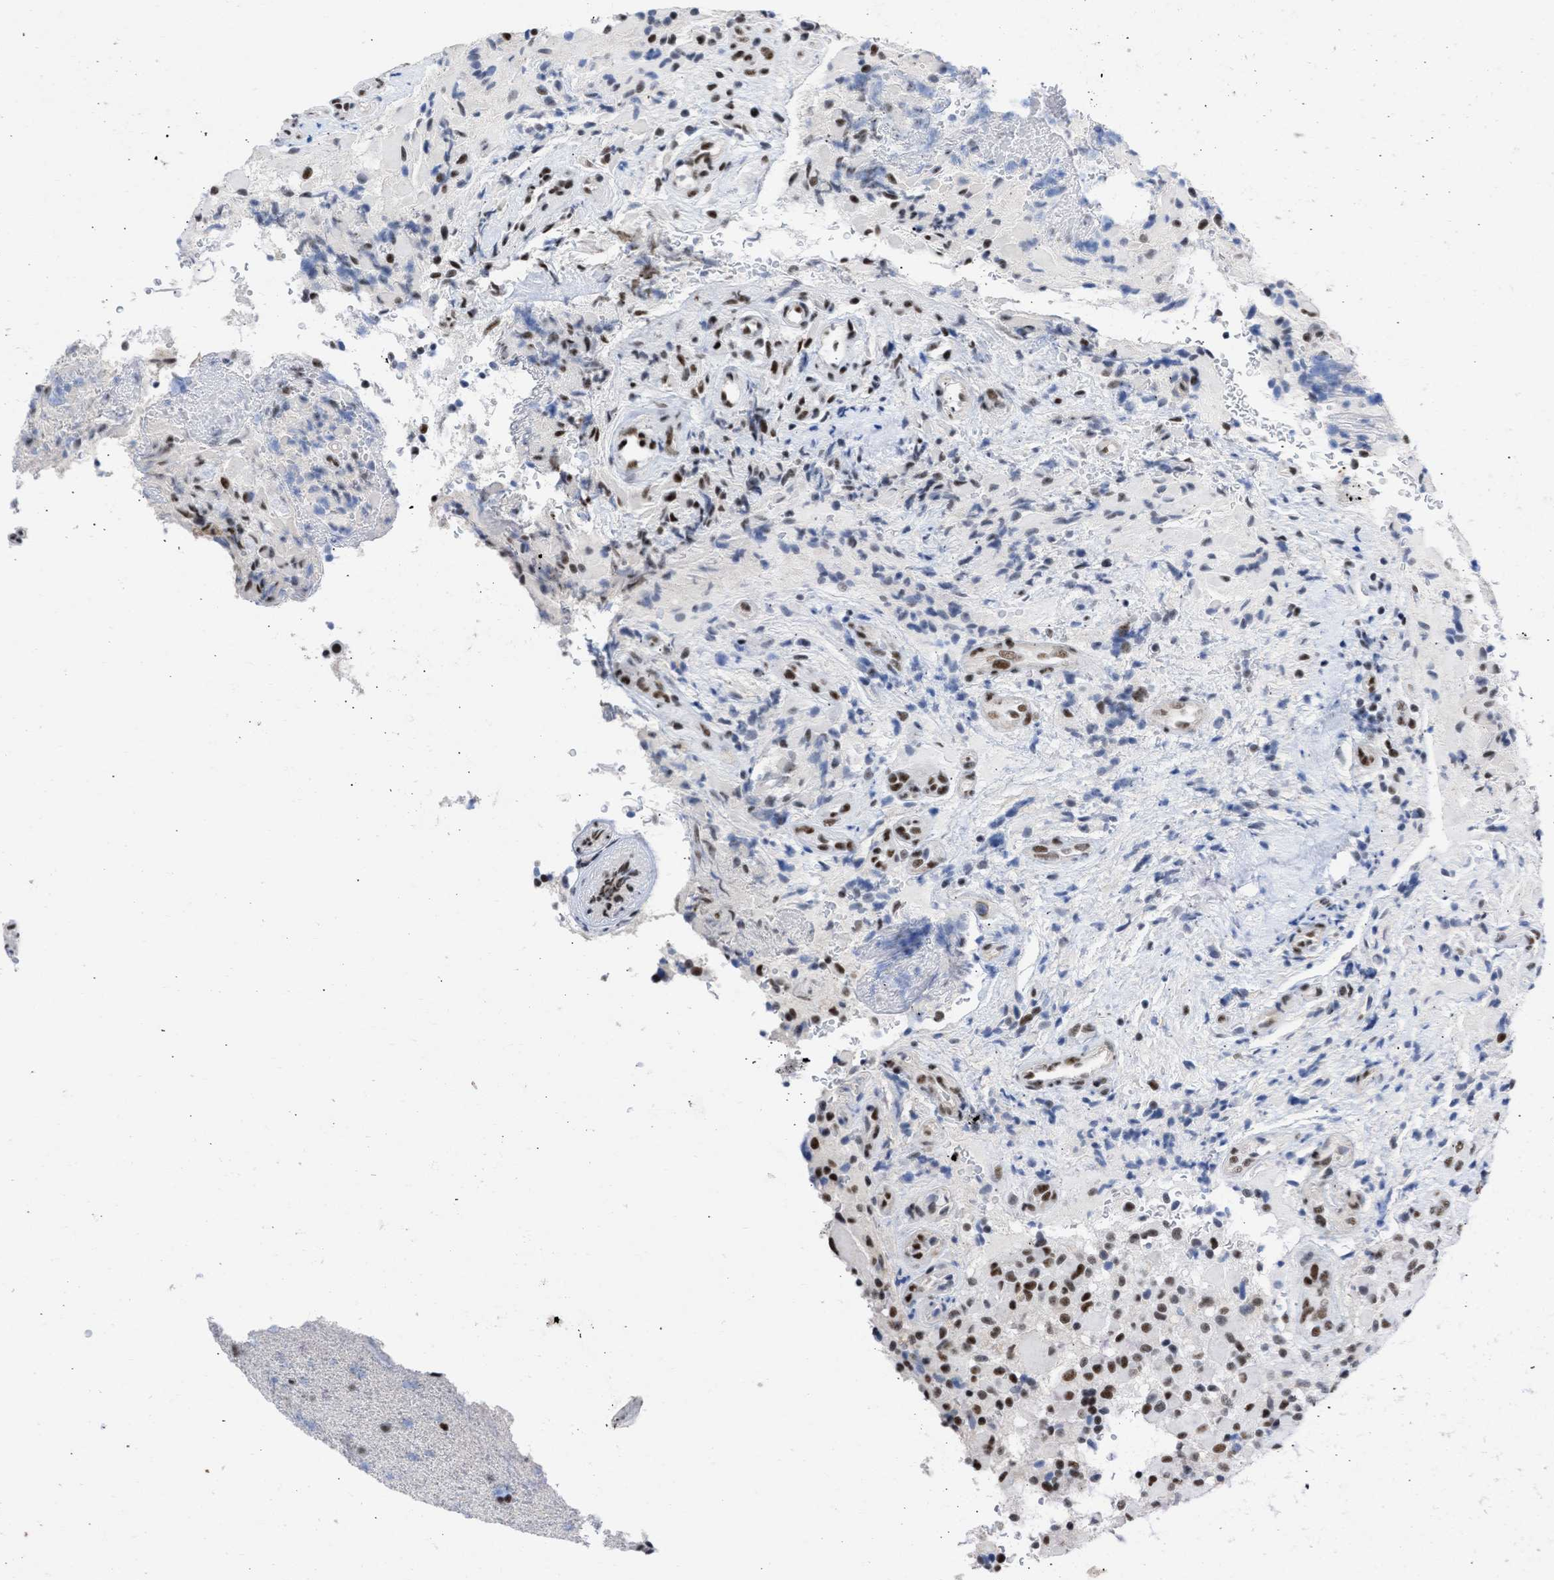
{"staining": {"intensity": "strong", "quantity": ">75%", "location": "nuclear"}, "tissue": "glioma", "cell_type": "Tumor cells", "image_type": "cancer", "snomed": [{"axis": "morphology", "description": "Glioma, malignant, High grade"}, {"axis": "topography", "description": "Brain"}], "caption": "IHC (DAB) staining of glioma exhibits strong nuclear protein expression in about >75% of tumor cells. (DAB = brown stain, brightfield microscopy at high magnification).", "gene": "DDX41", "patient": {"sex": "male", "age": 71}}